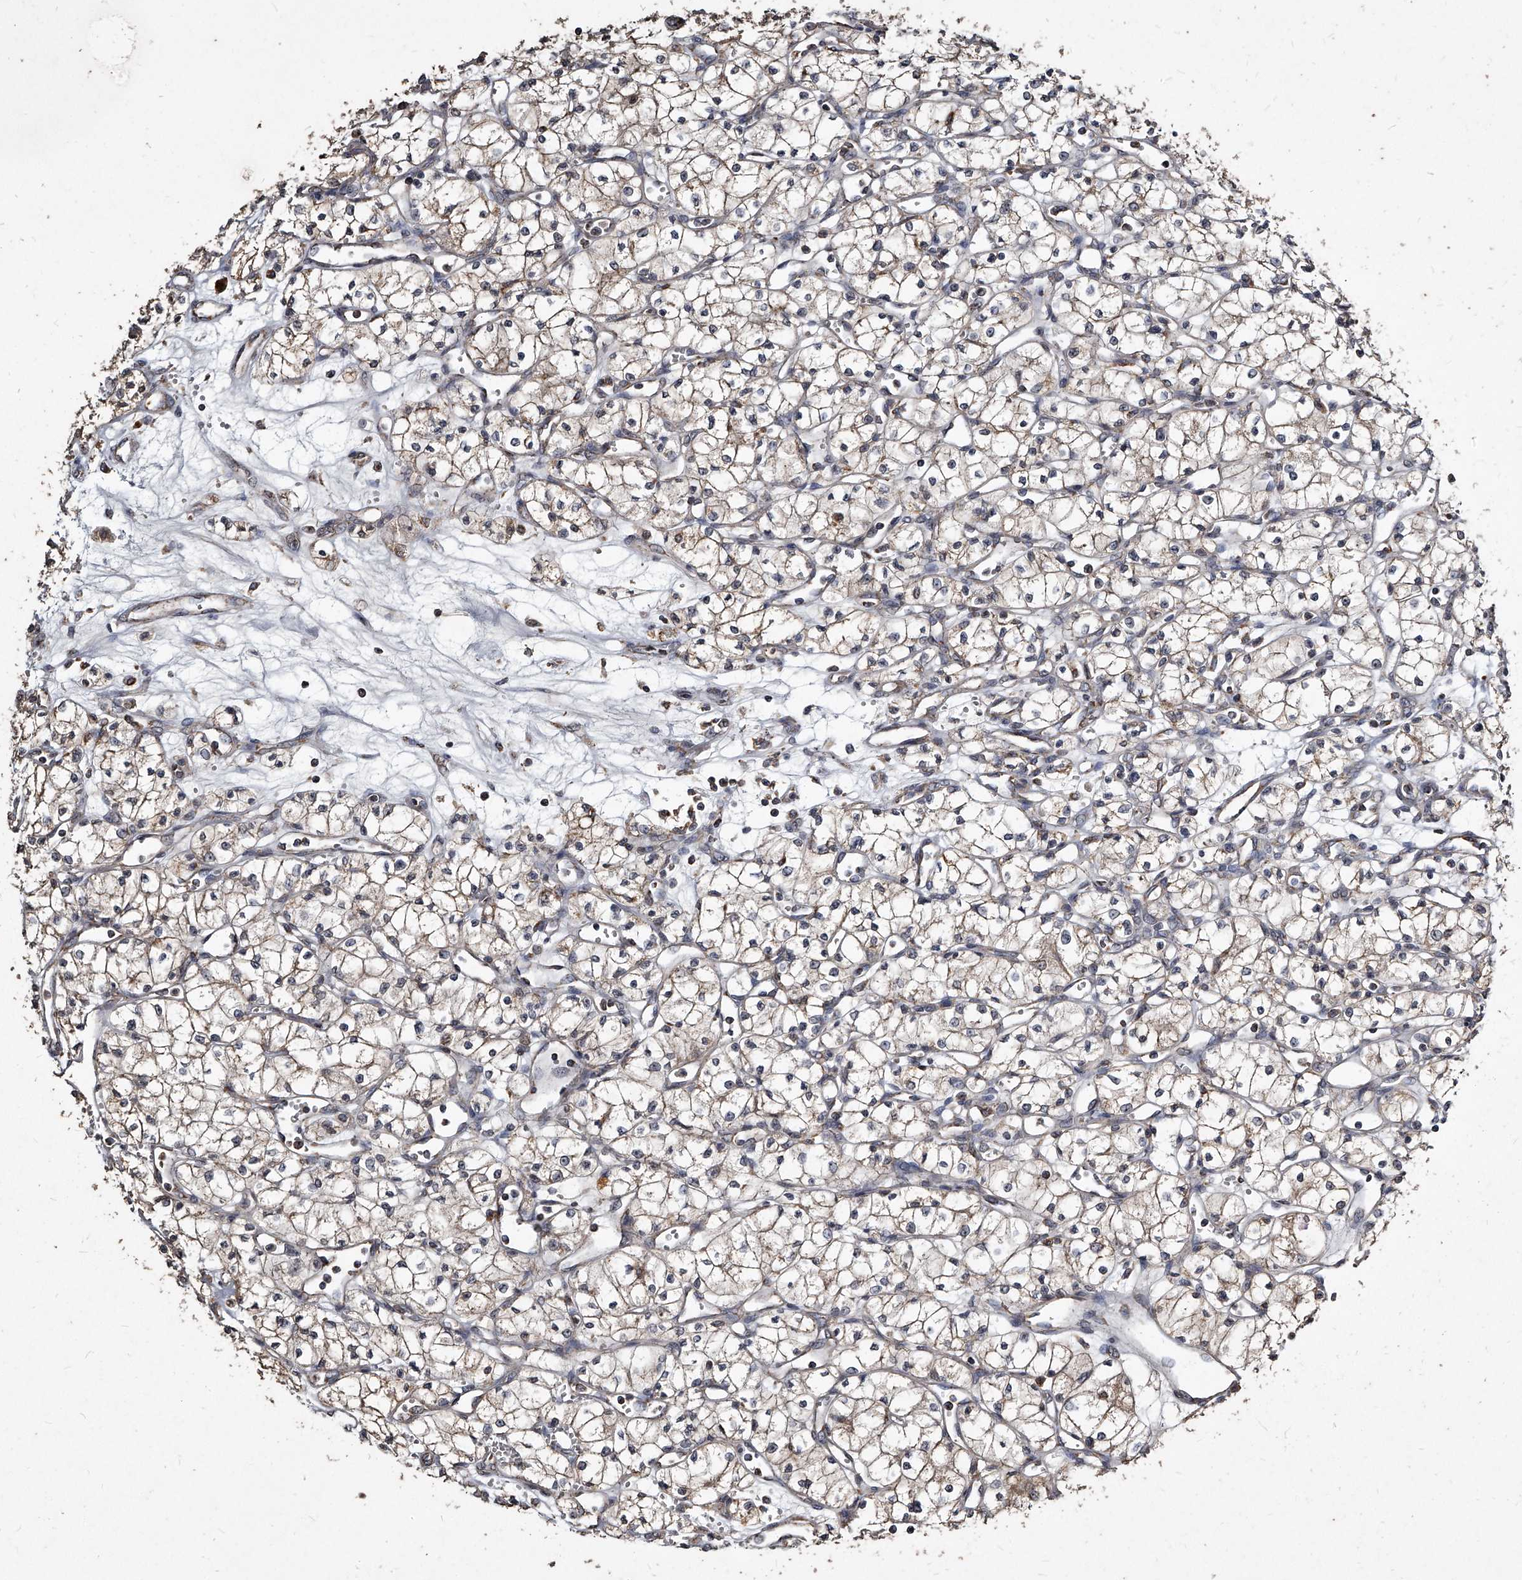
{"staining": {"intensity": "weak", "quantity": ">75%", "location": "cytoplasmic/membranous"}, "tissue": "renal cancer", "cell_type": "Tumor cells", "image_type": "cancer", "snomed": [{"axis": "morphology", "description": "Adenocarcinoma, NOS"}, {"axis": "topography", "description": "Kidney"}], "caption": "A low amount of weak cytoplasmic/membranous positivity is appreciated in about >75% of tumor cells in renal adenocarcinoma tissue.", "gene": "GPR183", "patient": {"sex": "male", "age": 59}}